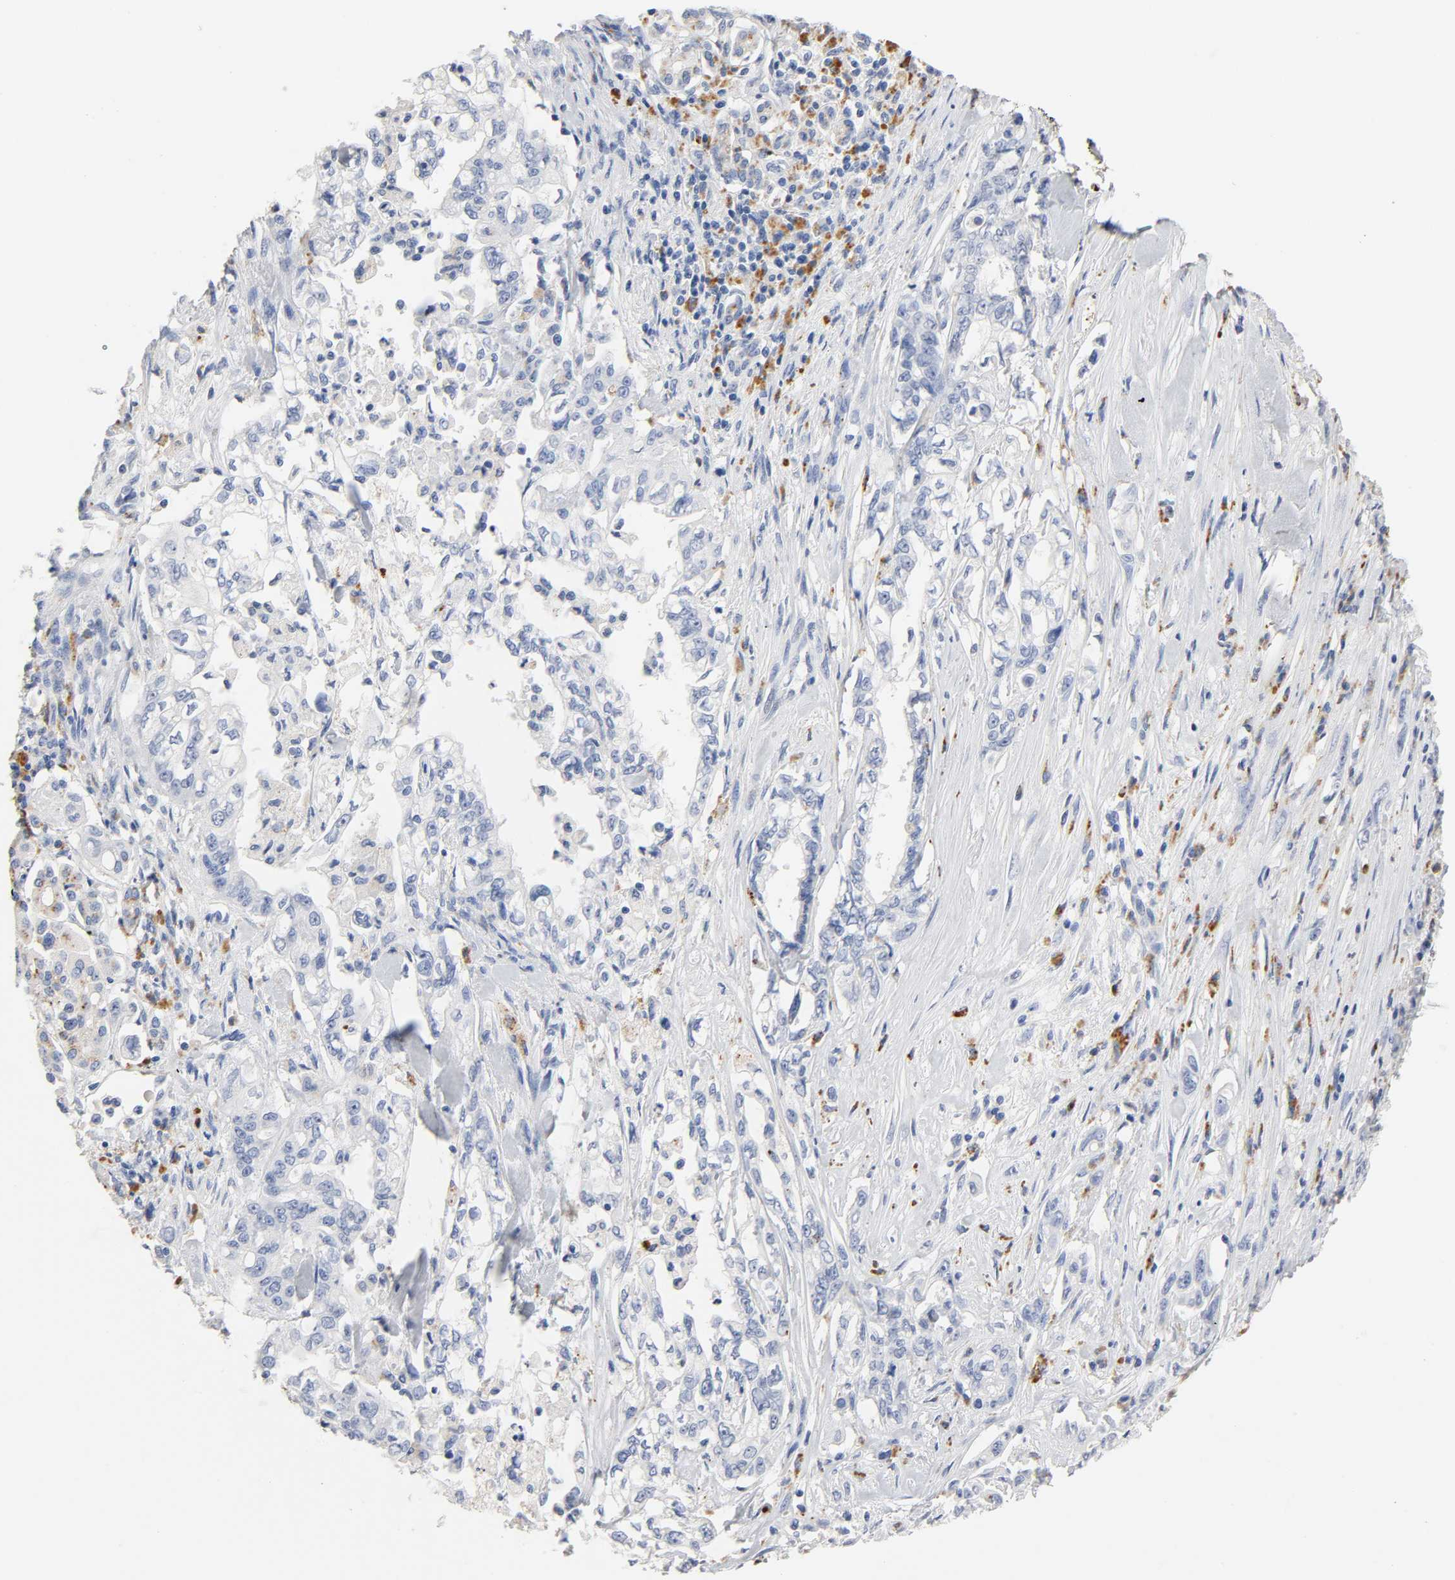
{"staining": {"intensity": "negative", "quantity": "none", "location": "none"}, "tissue": "pancreatic cancer", "cell_type": "Tumor cells", "image_type": "cancer", "snomed": [{"axis": "morphology", "description": "Normal tissue, NOS"}, {"axis": "topography", "description": "Pancreas"}], "caption": "Photomicrograph shows no protein staining in tumor cells of pancreatic cancer tissue.", "gene": "PLP1", "patient": {"sex": "male", "age": 42}}